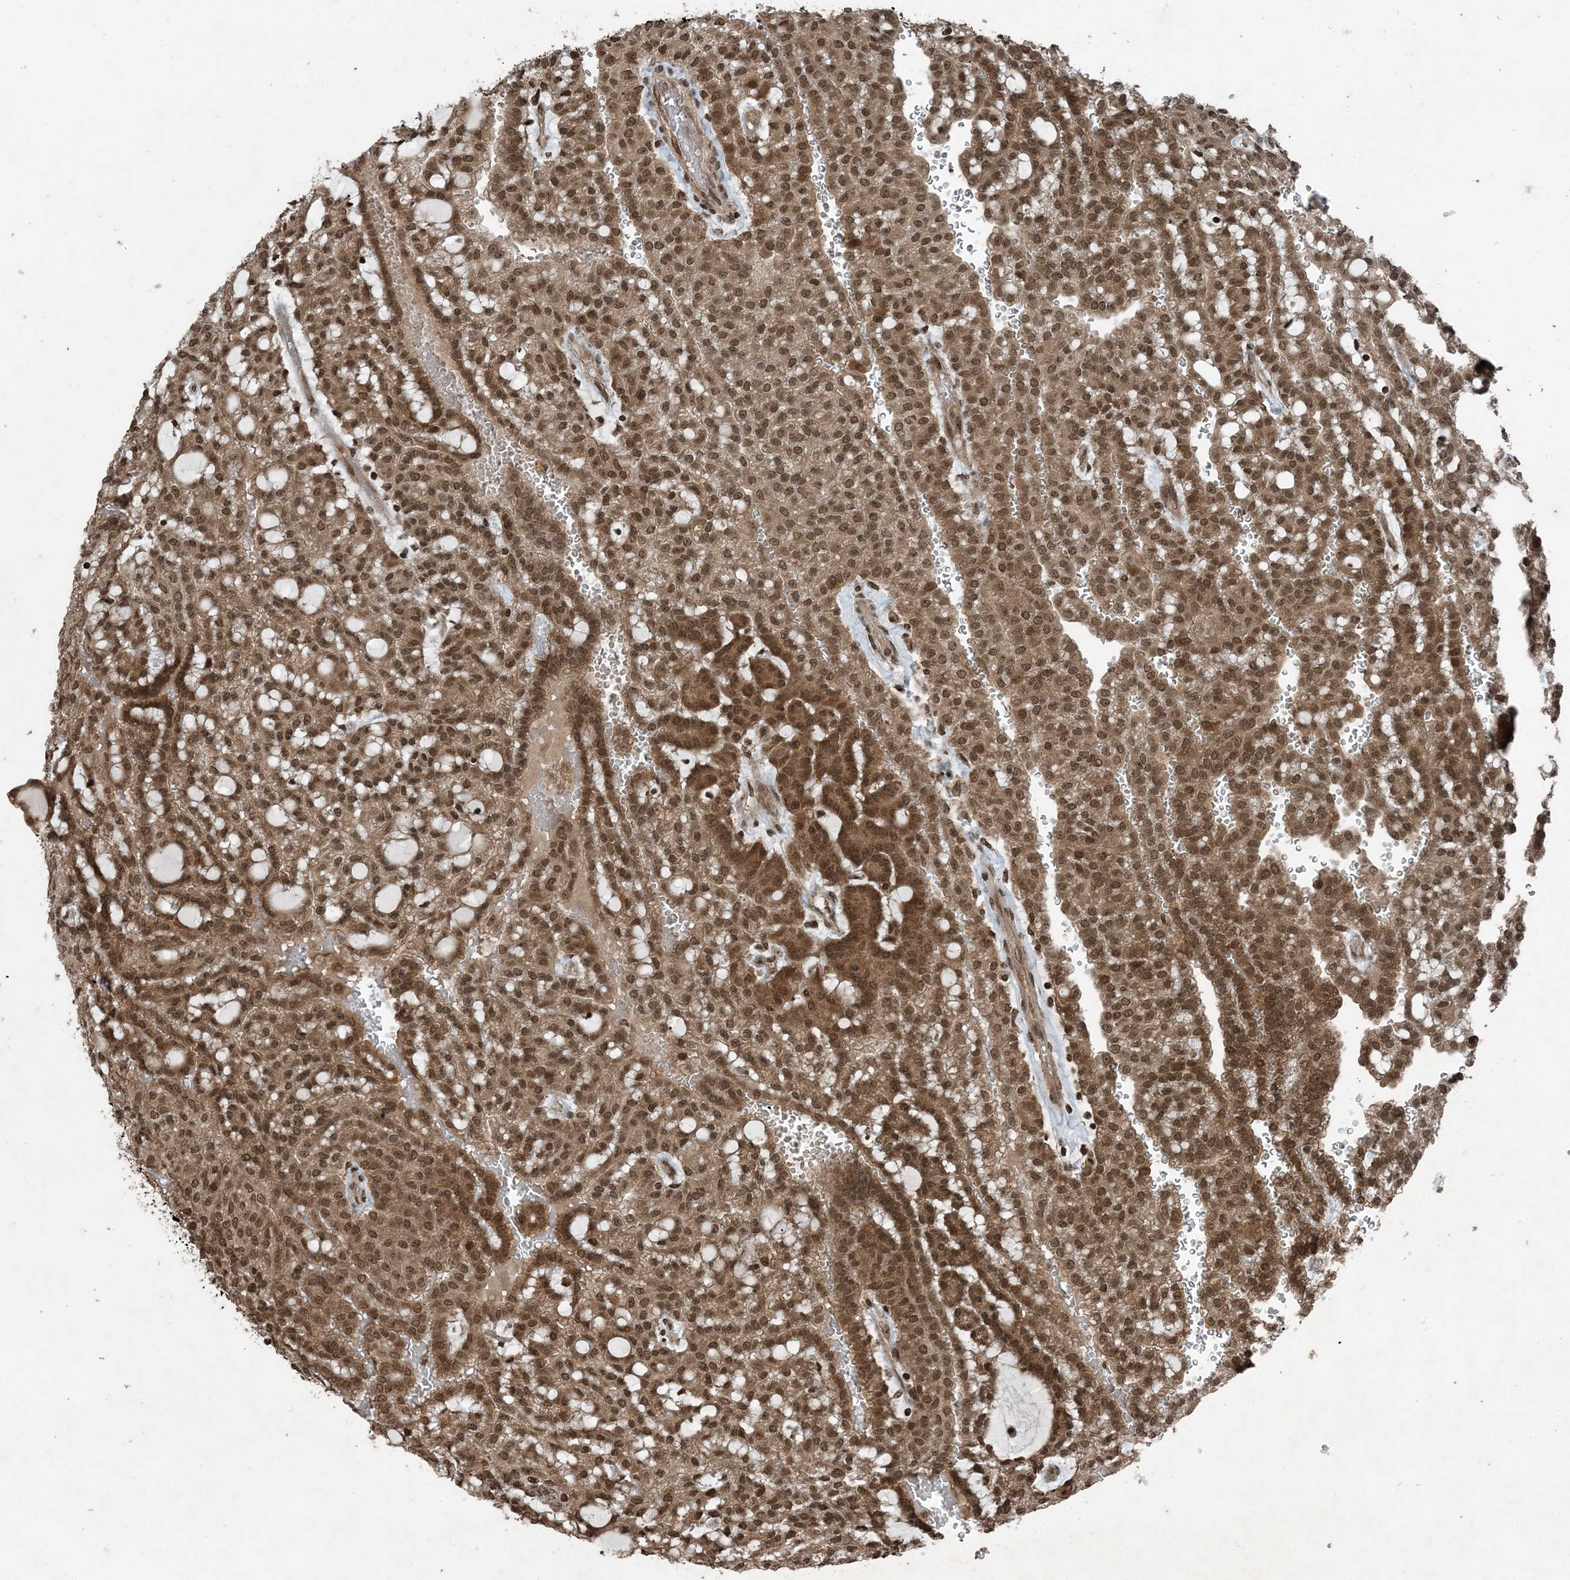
{"staining": {"intensity": "moderate", "quantity": ">75%", "location": "cytoplasmic/membranous,nuclear"}, "tissue": "renal cancer", "cell_type": "Tumor cells", "image_type": "cancer", "snomed": [{"axis": "morphology", "description": "Adenocarcinoma, NOS"}, {"axis": "topography", "description": "Kidney"}], "caption": "Renal adenocarcinoma tissue demonstrates moderate cytoplasmic/membranous and nuclear expression in about >75% of tumor cells, visualized by immunohistochemistry.", "gene": "ZFAND2B", "patient": {"sex": "male", "age": 63}}